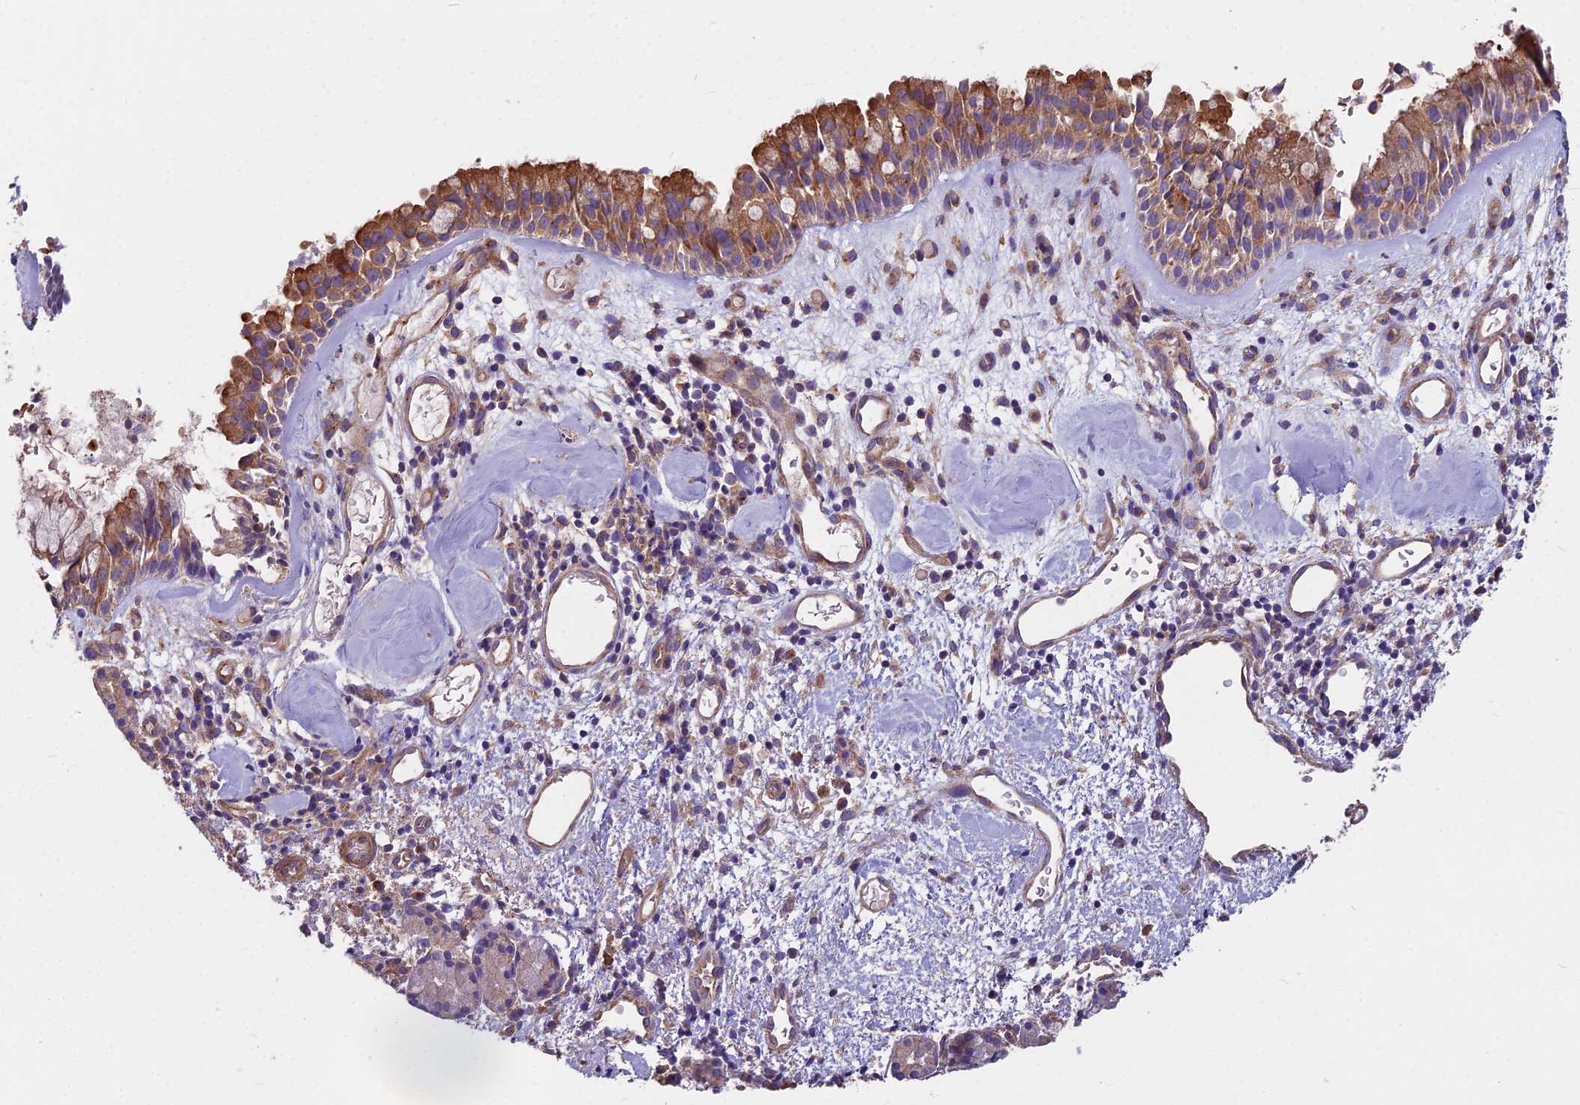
{"staining": {"intensity": "moderate", "quantity": ">75%", "location": "cytoplasmic/membranous"}, "tissue": "nasopharynx", "cell_type": "Respiratory epithelial cells", "image_type": "normal", "snomed": [{"axis": "morphology", "description": "Normal tissue, NOS"}, {"axis": "topography", "description": "Nasopharynx"}], "caption": "High-magnification brightfield microscopy of benign nasopharynx stained with DAB (brown) and counterstained with hematoxylin (blue). respiratory epithelial cells exhibit moderate cytoplasmic/membranous positivity is seen in approximately>75% of cells.", "gene": "DCTN3", "patient": {"sex": "male", "age": 82}}